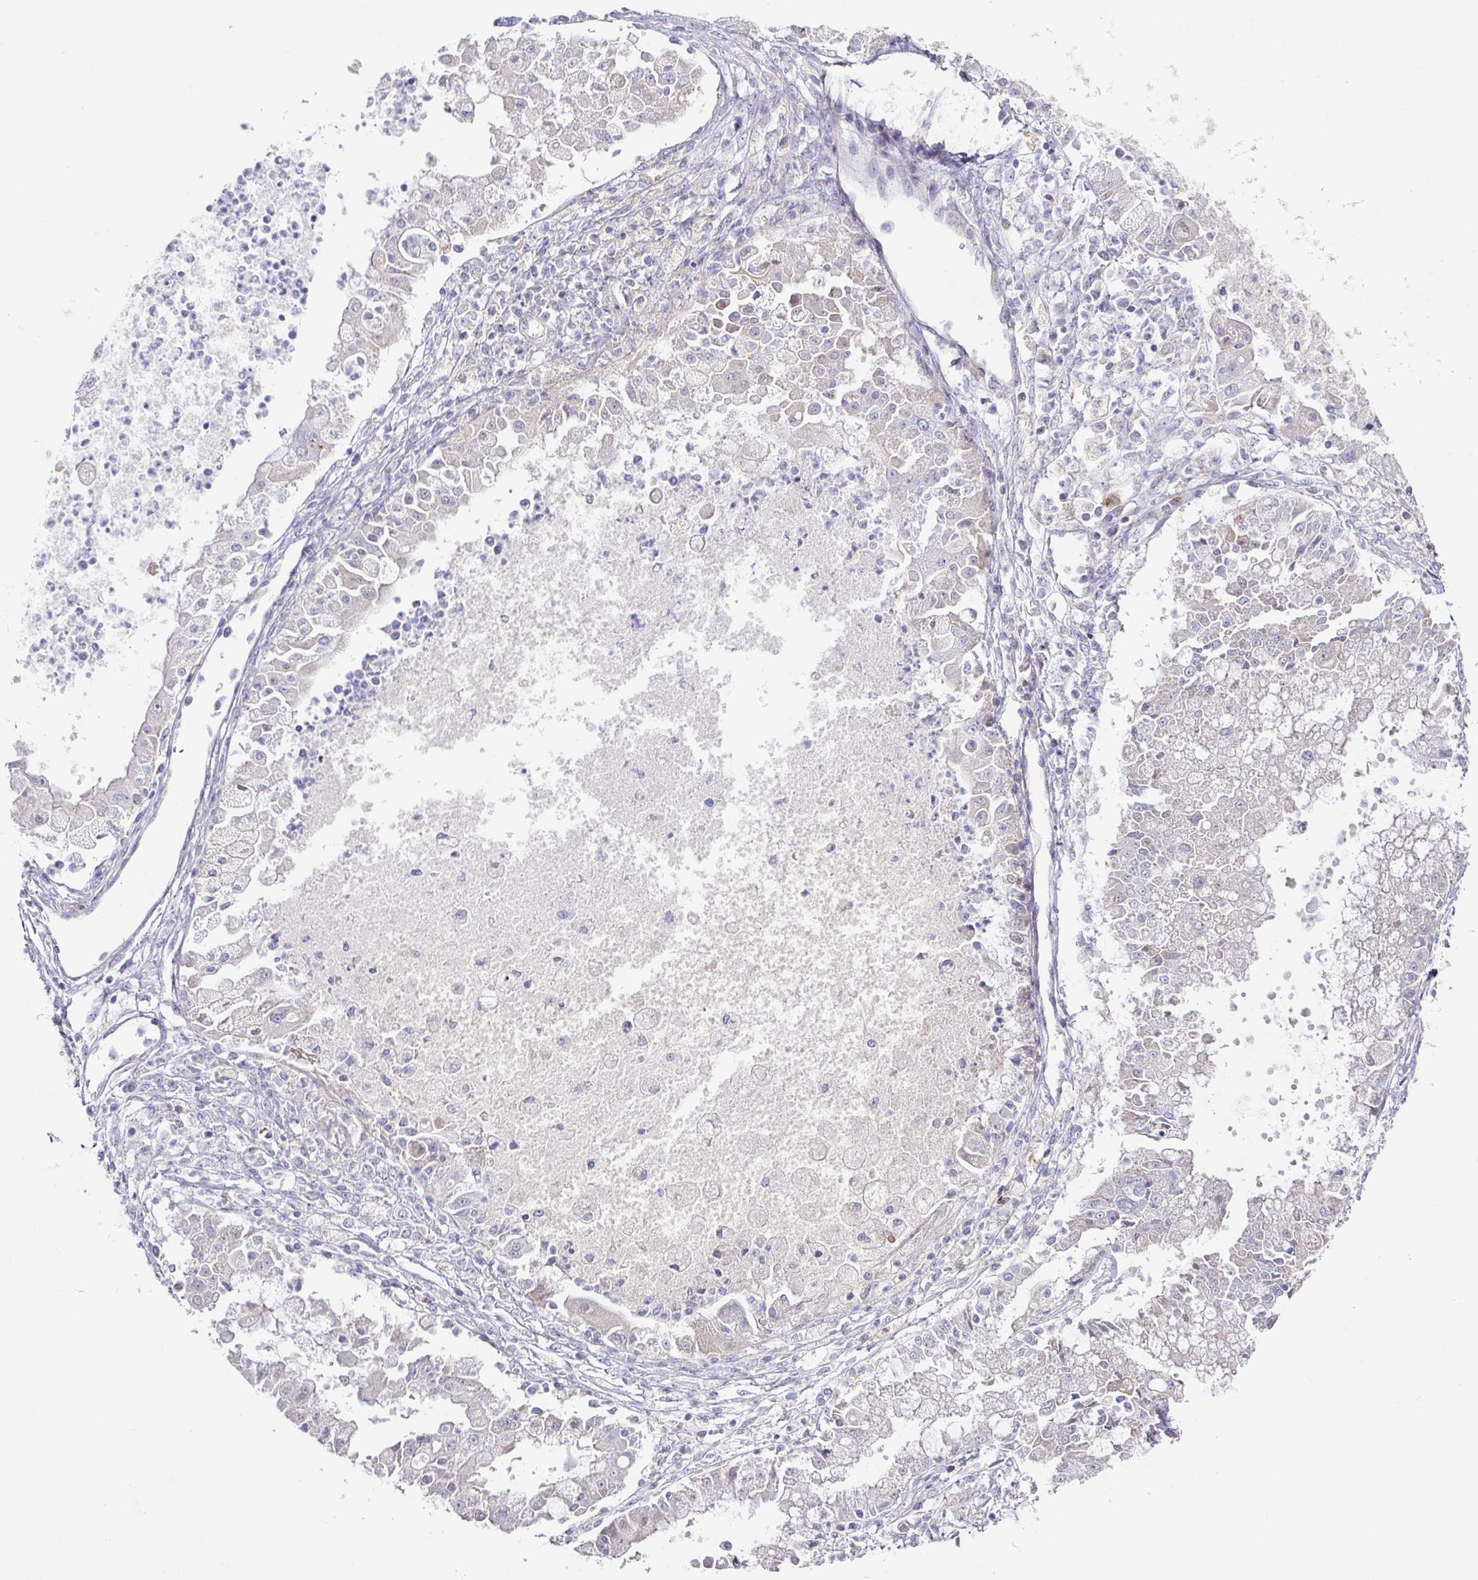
{"staining": {"intensity": "negative", "quantity": "none", "location": "none"}, "tissue": "ovarian cancer", "cell_type": "Tumor cells", "image_type": "cancer", "snomed": [{"axis": "morphology", "description": "Cystadenocarcinoma, mucinous, NOS"}, {"axis": "topography", "description": "Ovary"}], "caption": "Immunohistochemical staining of ovarian mucinous cystadenocarcinoma shows no significant positivity in tumor cells. (Brightfield microscopy of DAB immunohistochemistry (IHC) at high magnification).", "gene": "TARM1", "patient": {"sex": "female", "age": 70}}